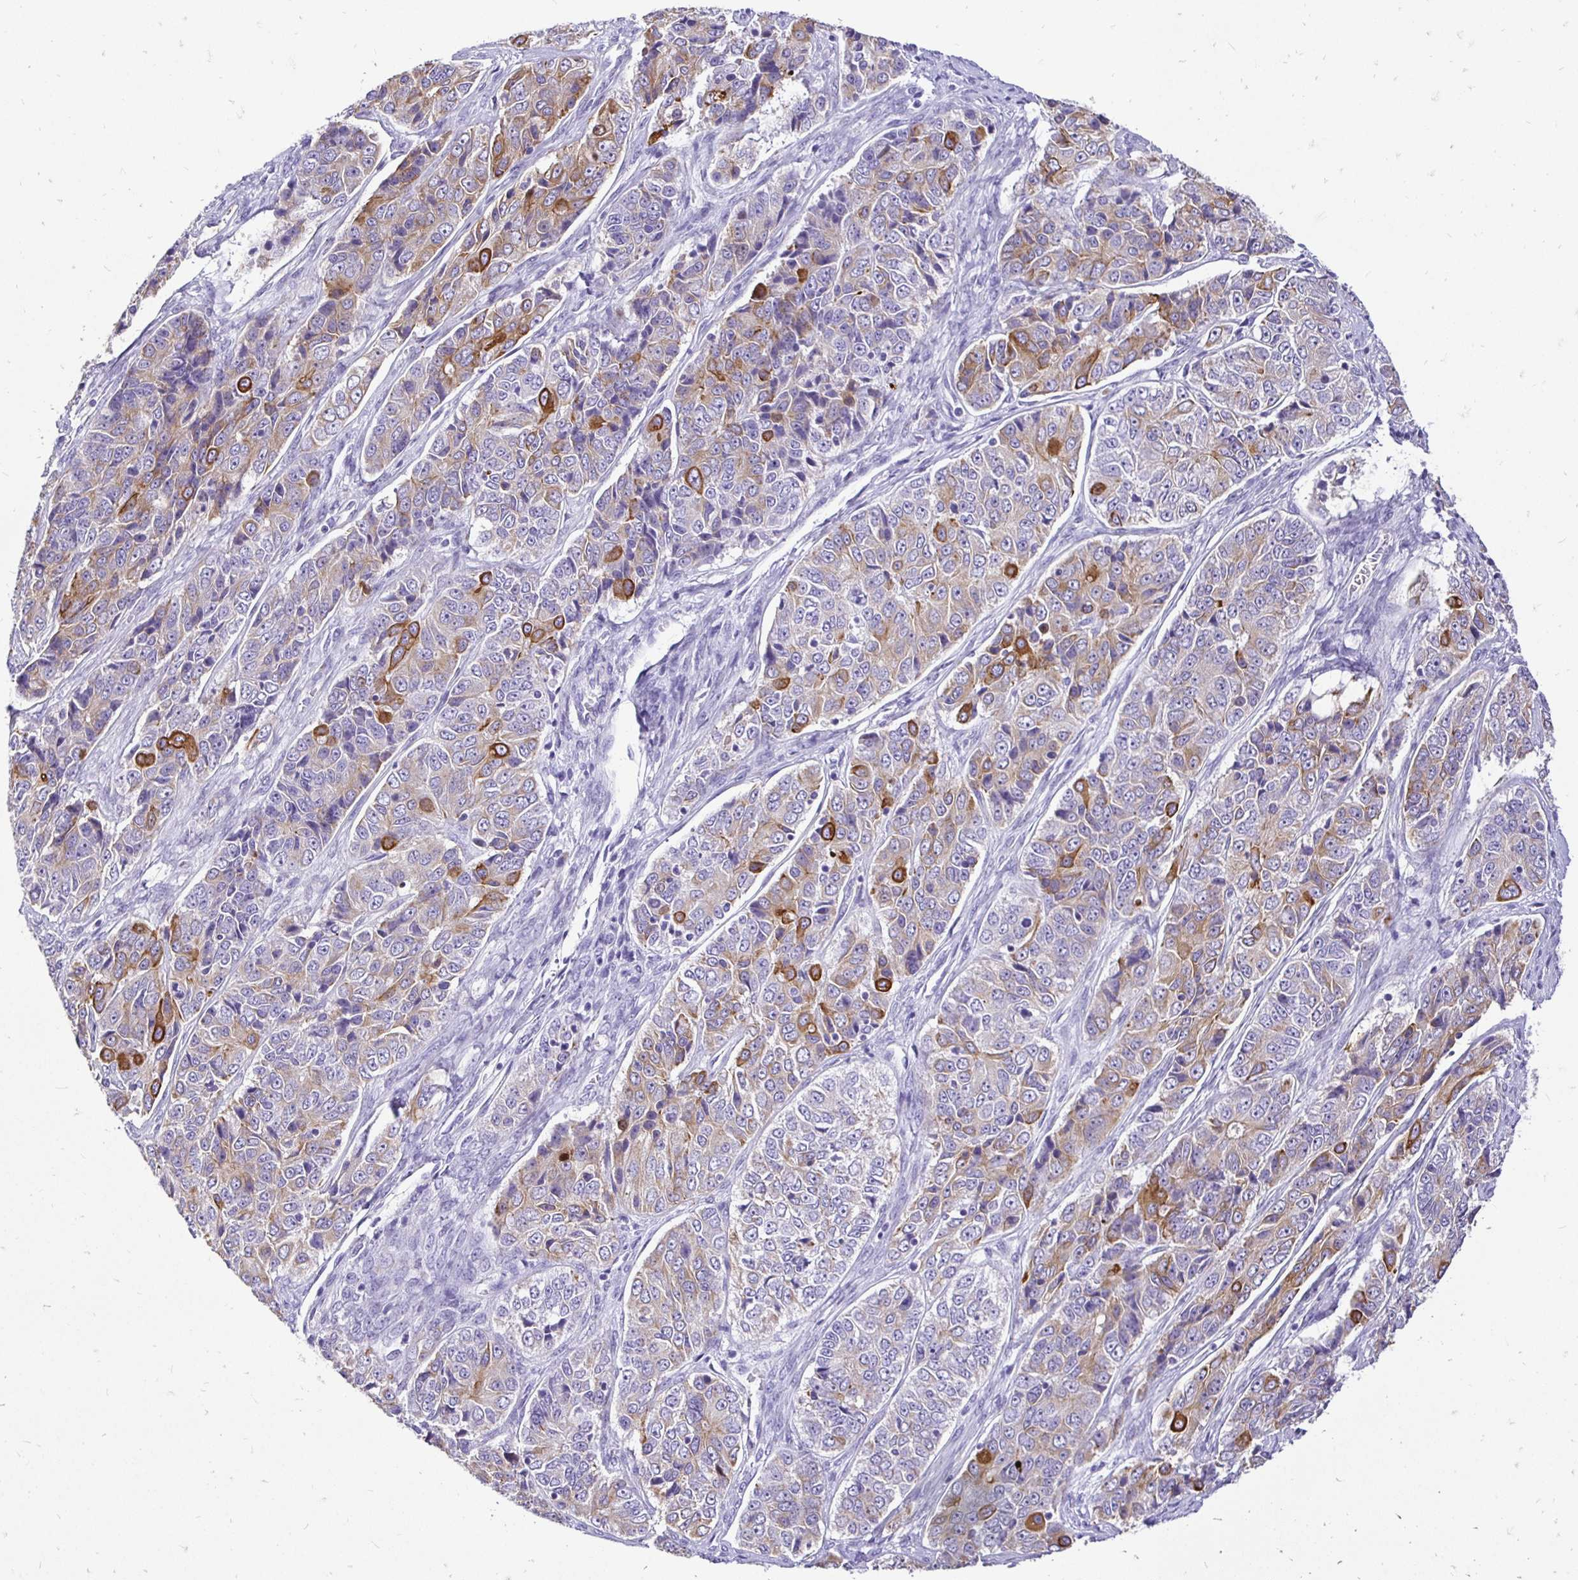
{"staining": {"intensity": "moderate", "quantity": "25%-75%", "location": "cytoplasmic/membranous"}, "tissue": "ovarian cancer", "cell_type": "Tumor cells", "image_type": "cancer", "snomed": [{"axis": "morphology", "description": "Carcinoma, endometroid"}, {"axis": "topography", "description": "Ovary"}], "caption": "Protein staining of ovarian cancer tissue displays moderate cytoplasmic/membranous staining in approximately 25%-75% of tumor cells. Immunohistochemistry (ihc) stains the protein of interest in brown and the nuclei are stained blue.", "gene": "TAF1D", "patient": {"sex": "female", "age": 51}}